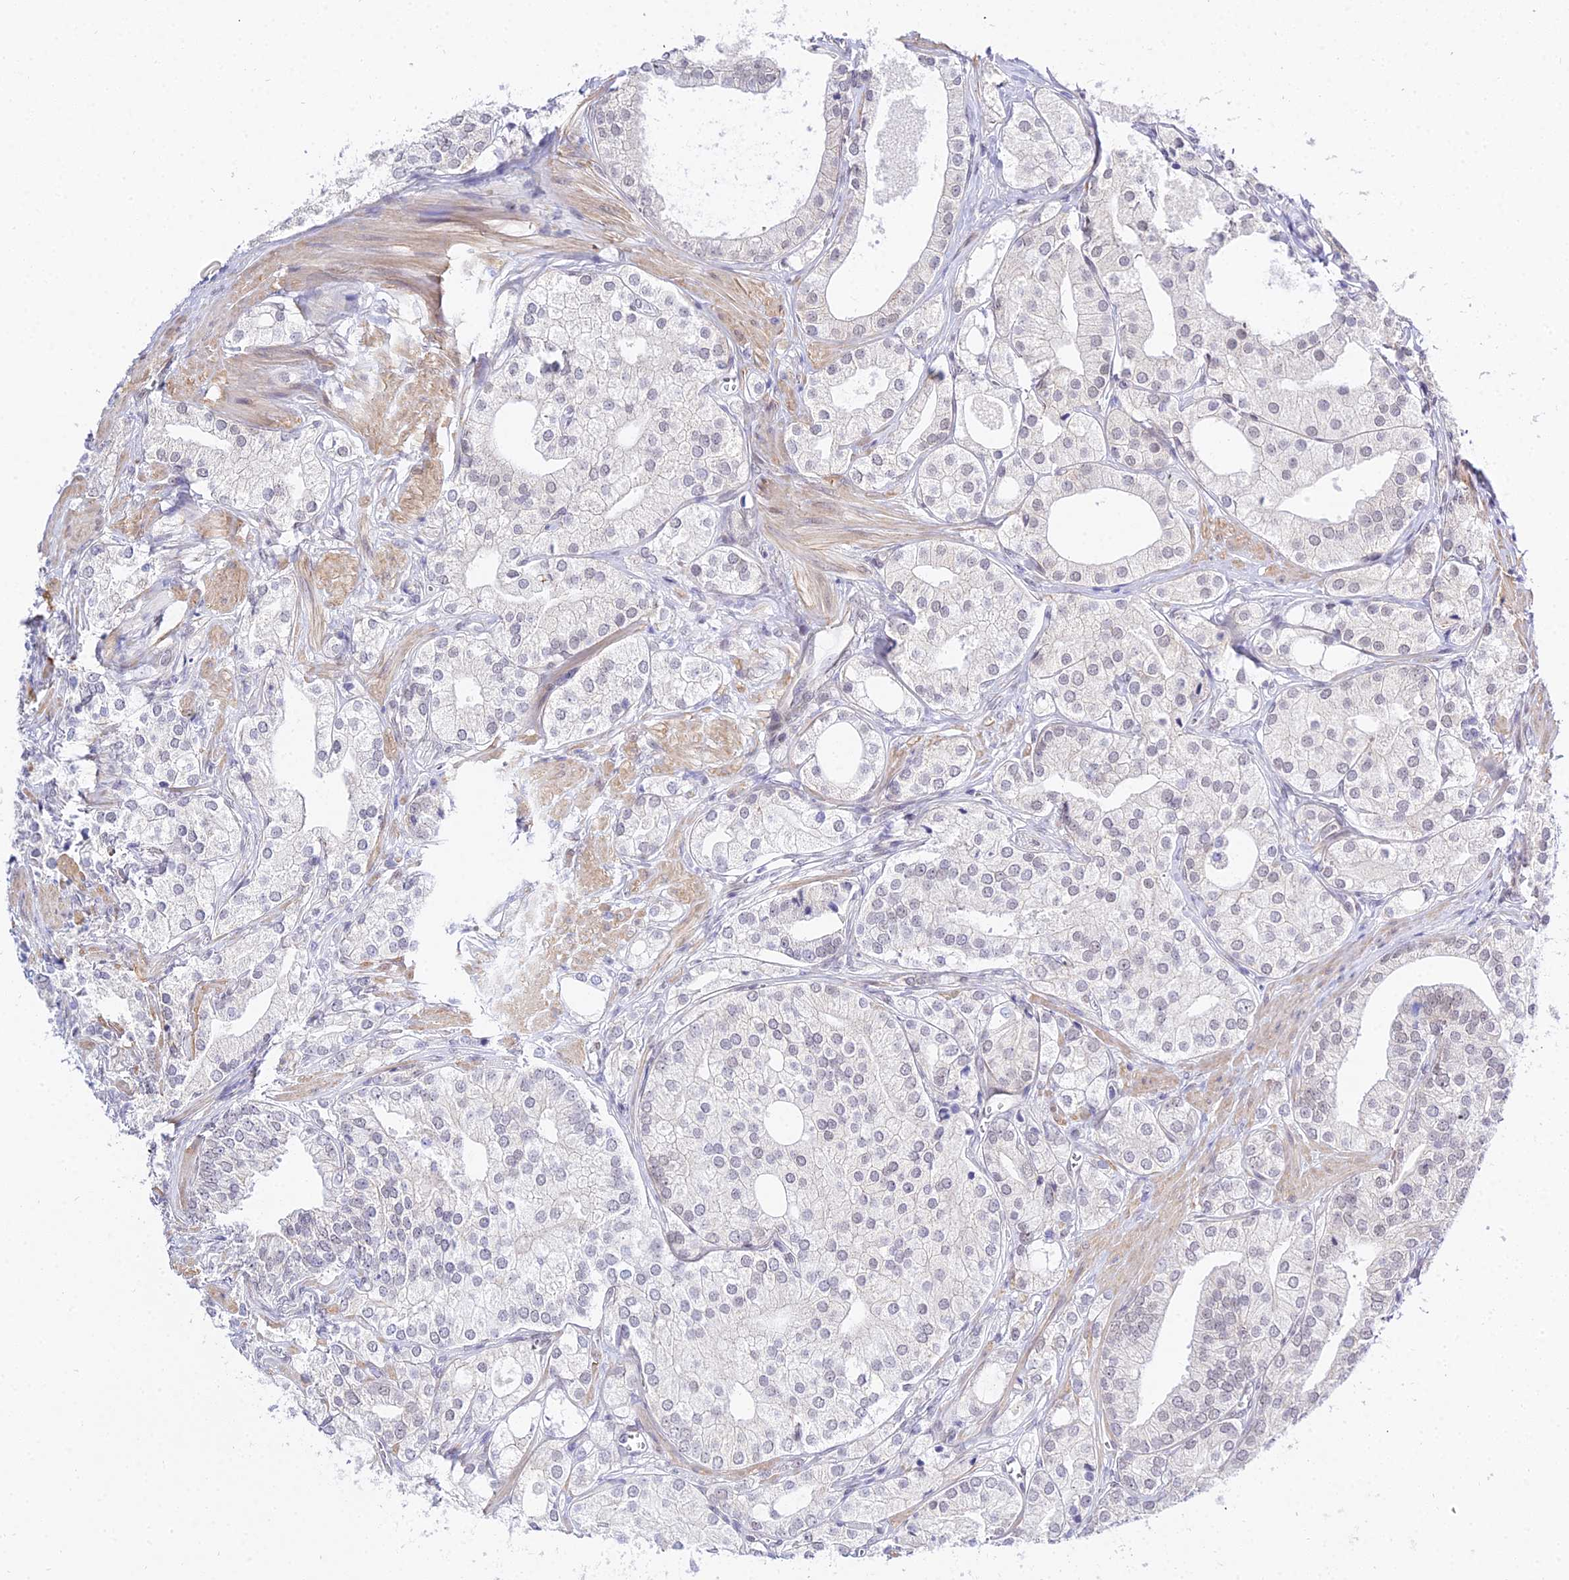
{"staining": {"intensity": "negative", "quantity": "none", "location": "none"}, "tissue": "prostate cancer", "cell_type": "Tumor cells", "image_type": "cancer", "snomed": [{"axis": "morphology", "description": "Adenocarcinoma, High grade"}, {"axis": "topography", "description": "Prostate"}], "caption": "A micrograph of high-grade adenocarcinoma (prostate) stained for a protein demonstrates no brown staining in tumor cells.", "gene": "ZNF628", "patient": {"sex": "male", "age": 50}}